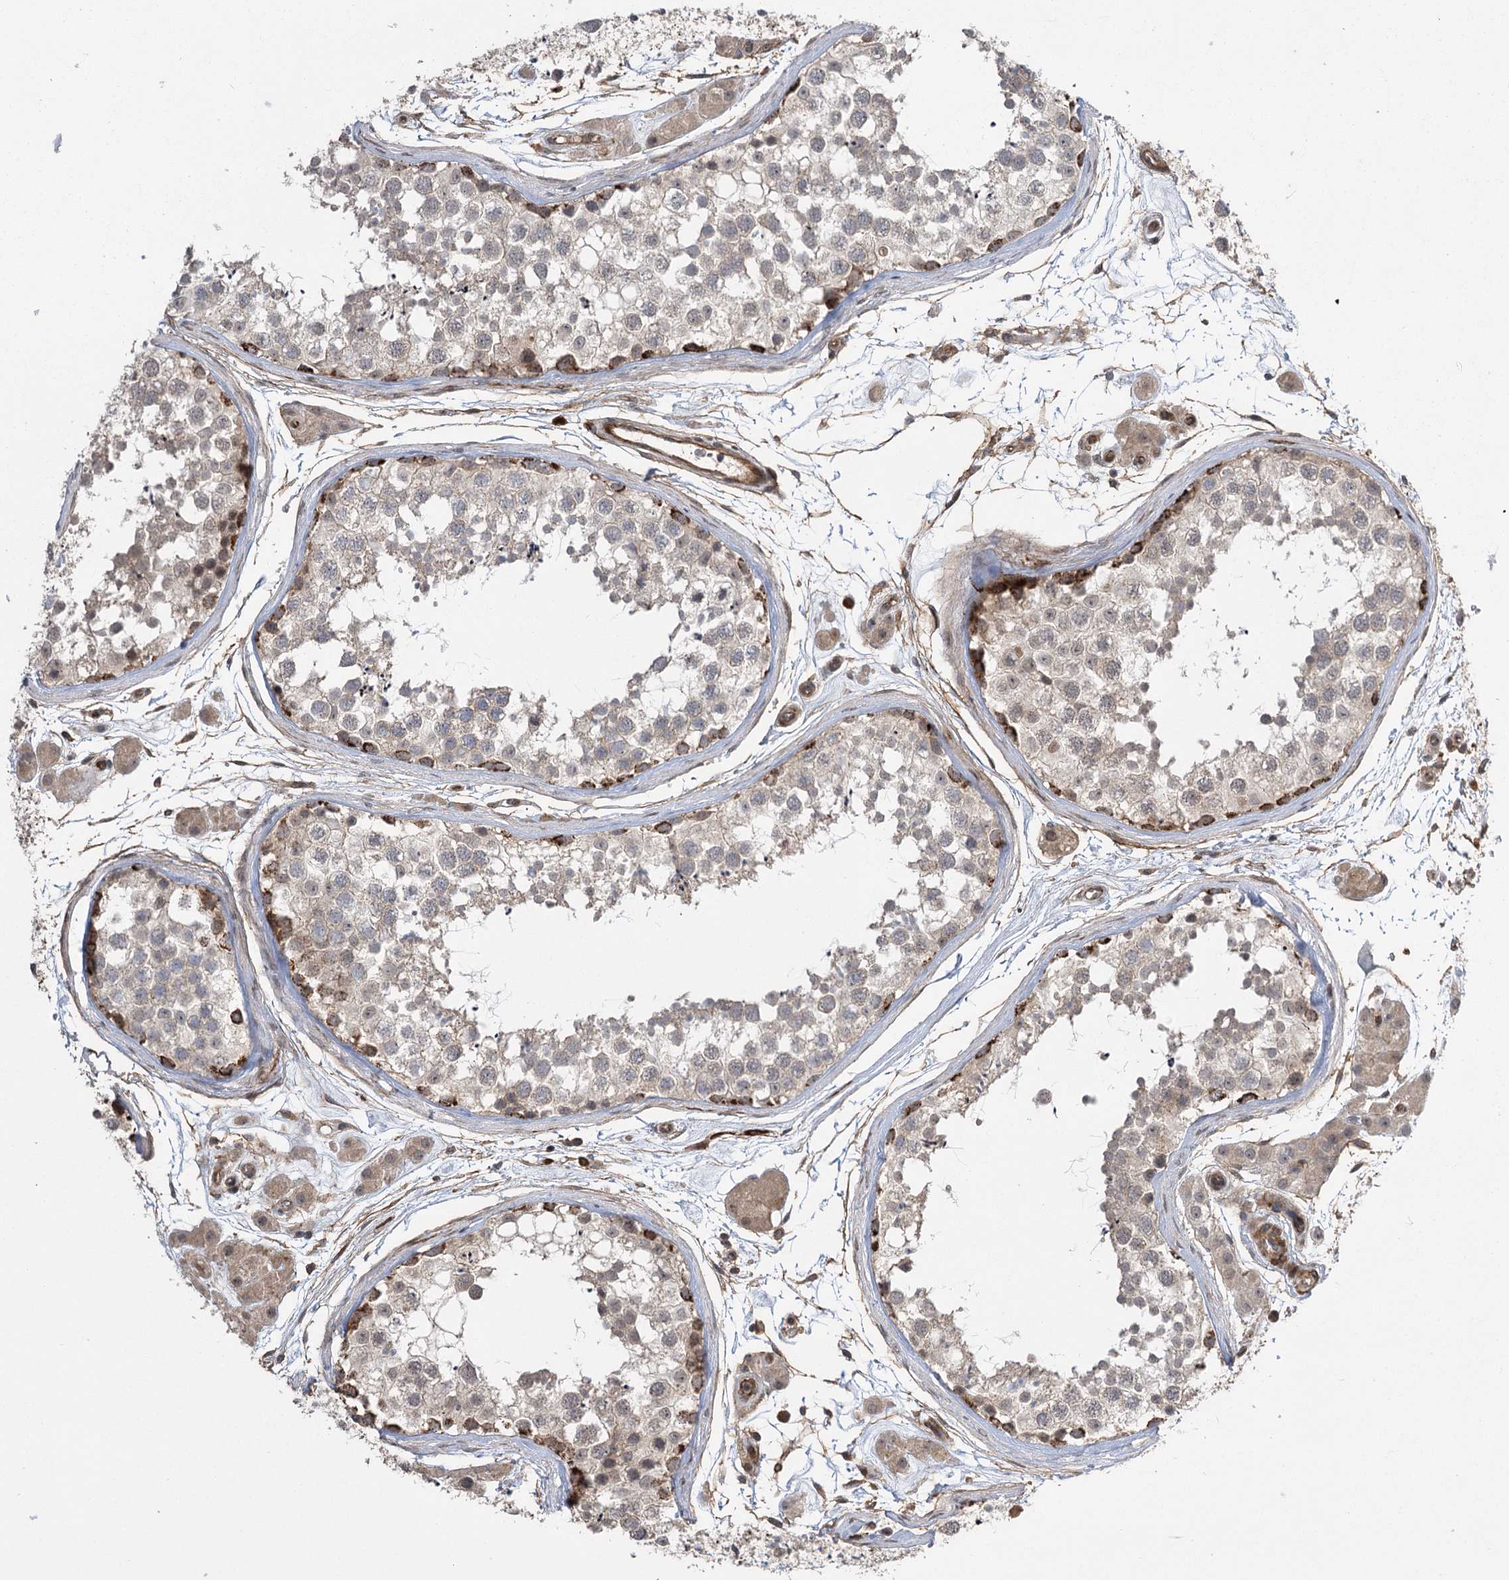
{"staining": {"intensity": "strong", "quantity": "<25%", "location": "cytoplasmic/membranous"}, "tissue": "testis", "cell_type": "Cells in seminiferous ducts", "image_type": "normal", "snomed": [{"axis": "morphology", "description": "Normal tissue, NOS"}, {"axis": "topography", "description": "Testis"}], "caption": "The photomicrograph shows a brown stain indicating the presence of a protein in the cytoplasmic/membranous of cells in seminiferous ducts in testis. Using DAB (brown) and hematoxylin (blue) stains, captured at high magnification using brightfield microscopy.", "gene": "KCNN2", "patient": {"sex": "male", "age": 56}}